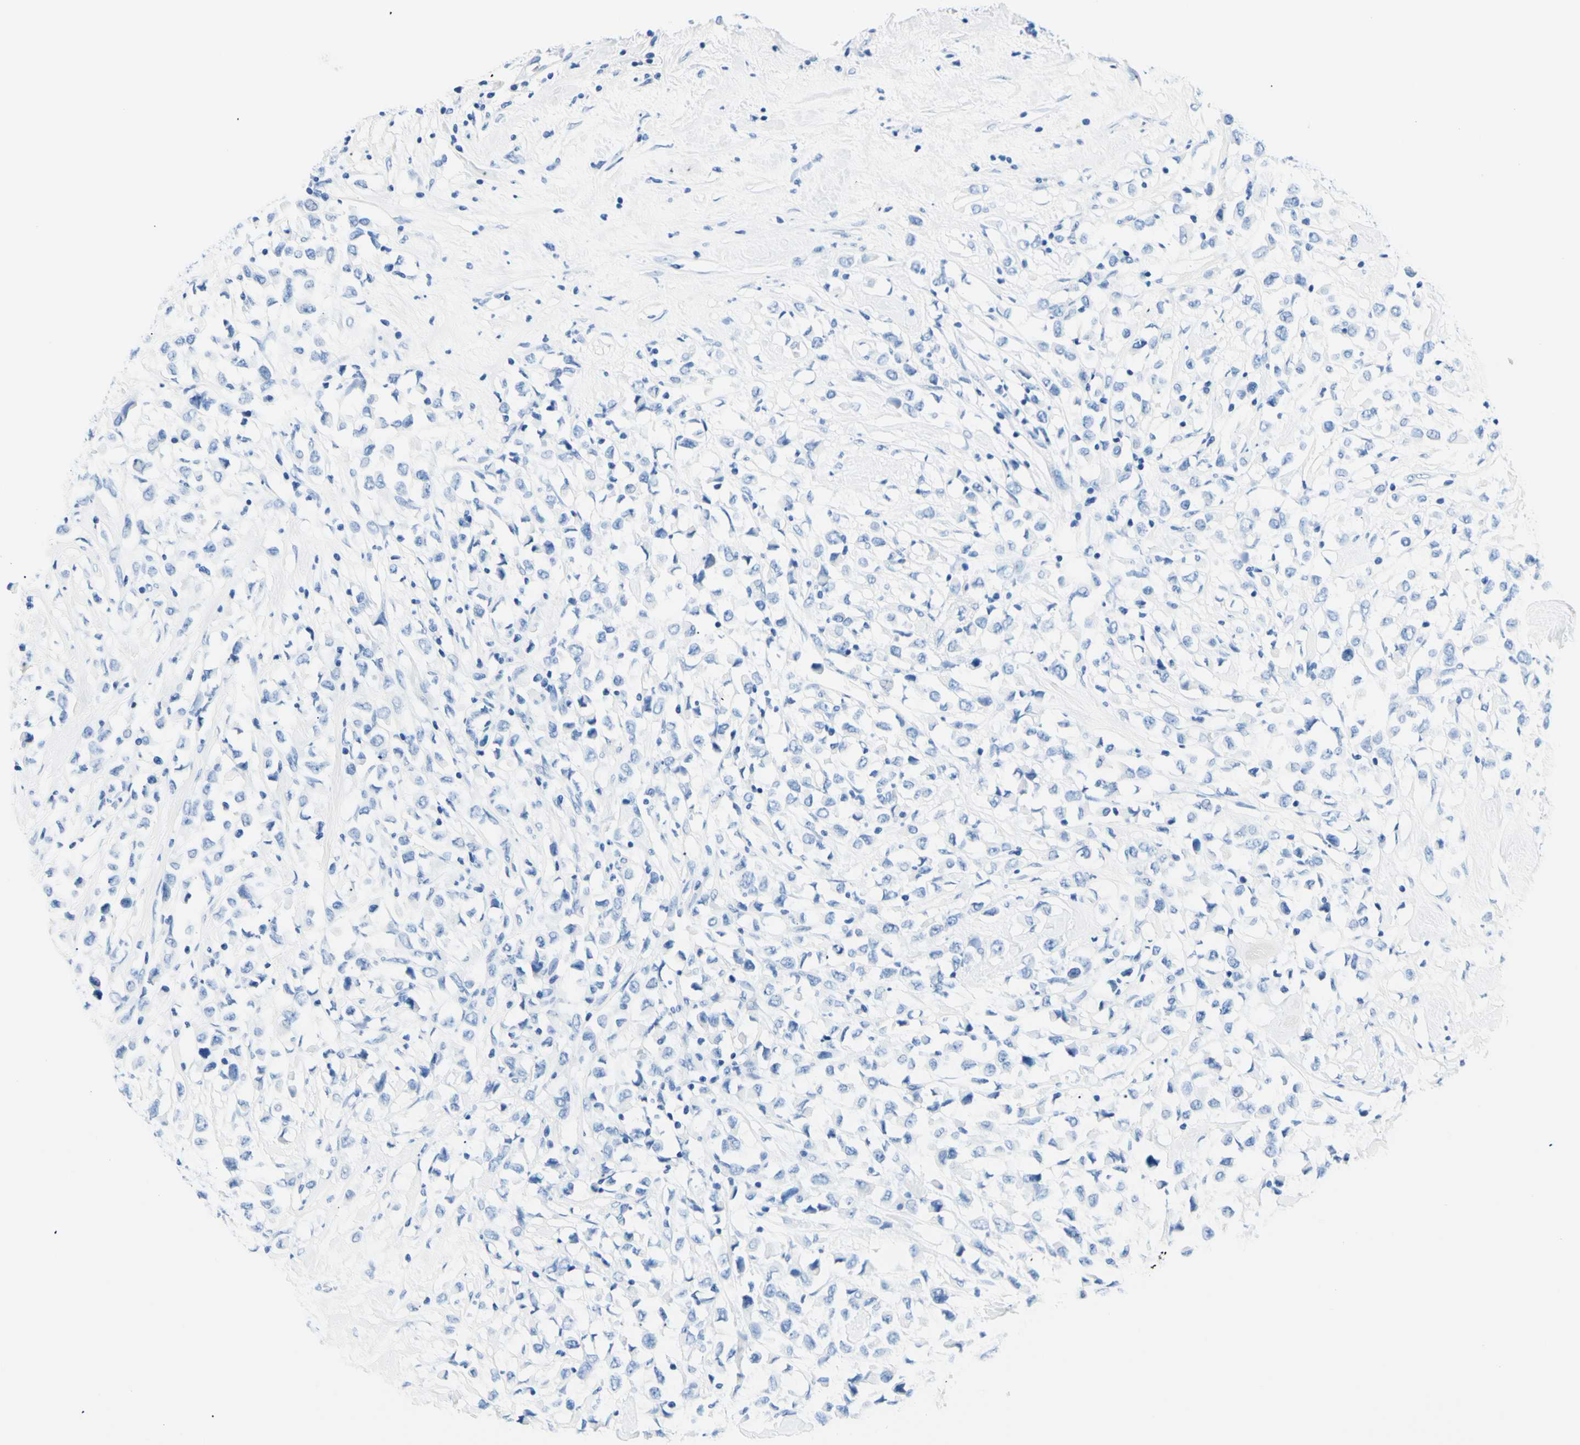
{"staining": {"intensity": "negative", "quantity": "none", "location": "none"}, "tissue": "breast cancer", "cell_type": "Tumor cells", "image_type": "cancer", "snomed": [{"axis": "morphology", "description": "Duct carcinoma"}, {"axis": "topography", "description": "Breast"}], "caption": "Protein analysis of breast intraductal carcinoma shows no significant expression in tumor cells.", "gene": "MYH2", "patient": {"sex": "female", "age": 61}}